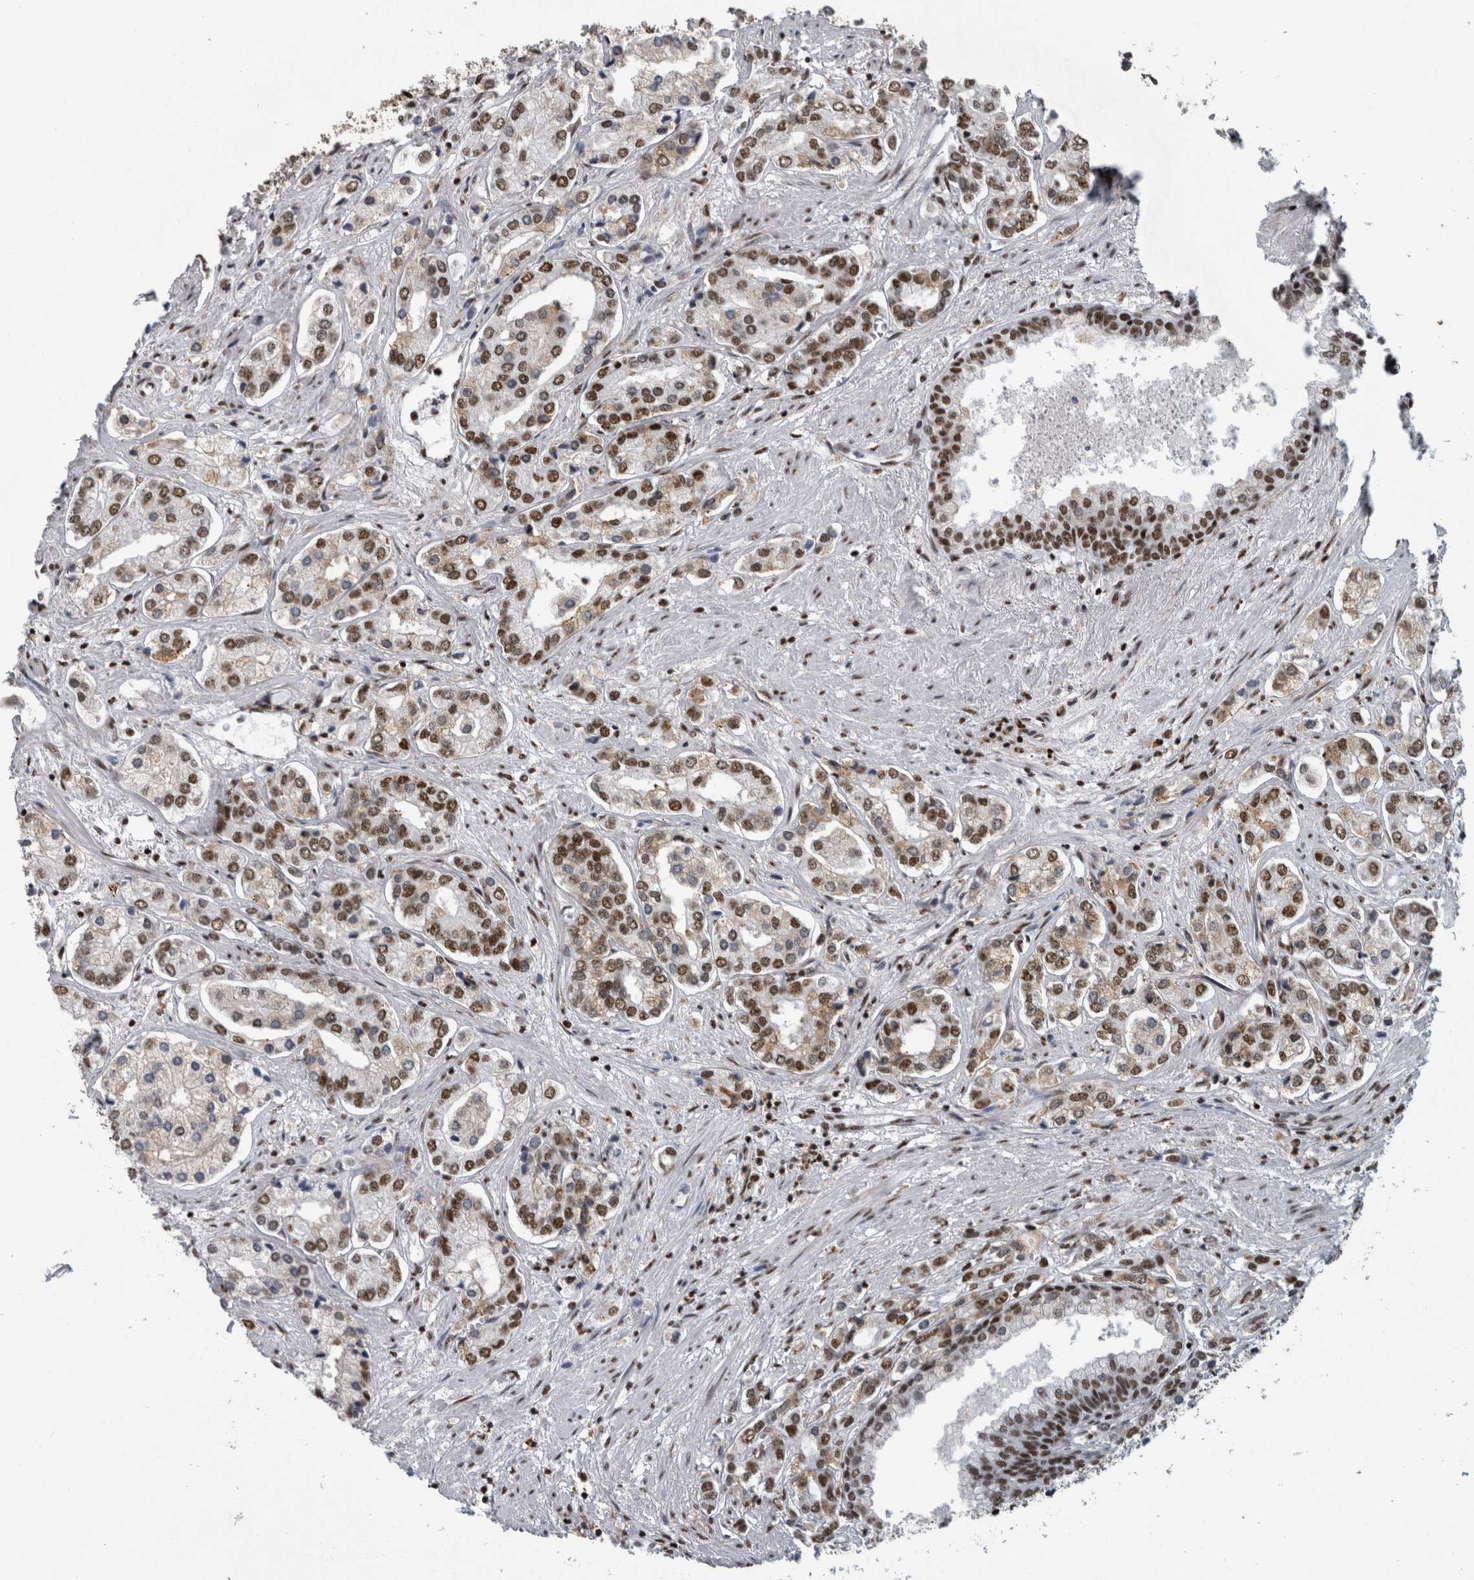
{"staining": {"intensity": "moderate", "quantity": ">75%", "location": "nuclear"}, "tissue": "prostate cancer", "cell_type": "Tumor cells", "image_type": "cancer", "snomed": [{"axis": "morphology", "description": "Adenocarcinoma, High grade"}, {"axis": "topography", "description": "Prostate"}], "caption": "This image displays IHC staining of human prostate cancer, with medium moderate nuclear positivity in about >75% of tumor cells.", "gene": "NCL", "patient": {"sex": "male", "age": 66}}